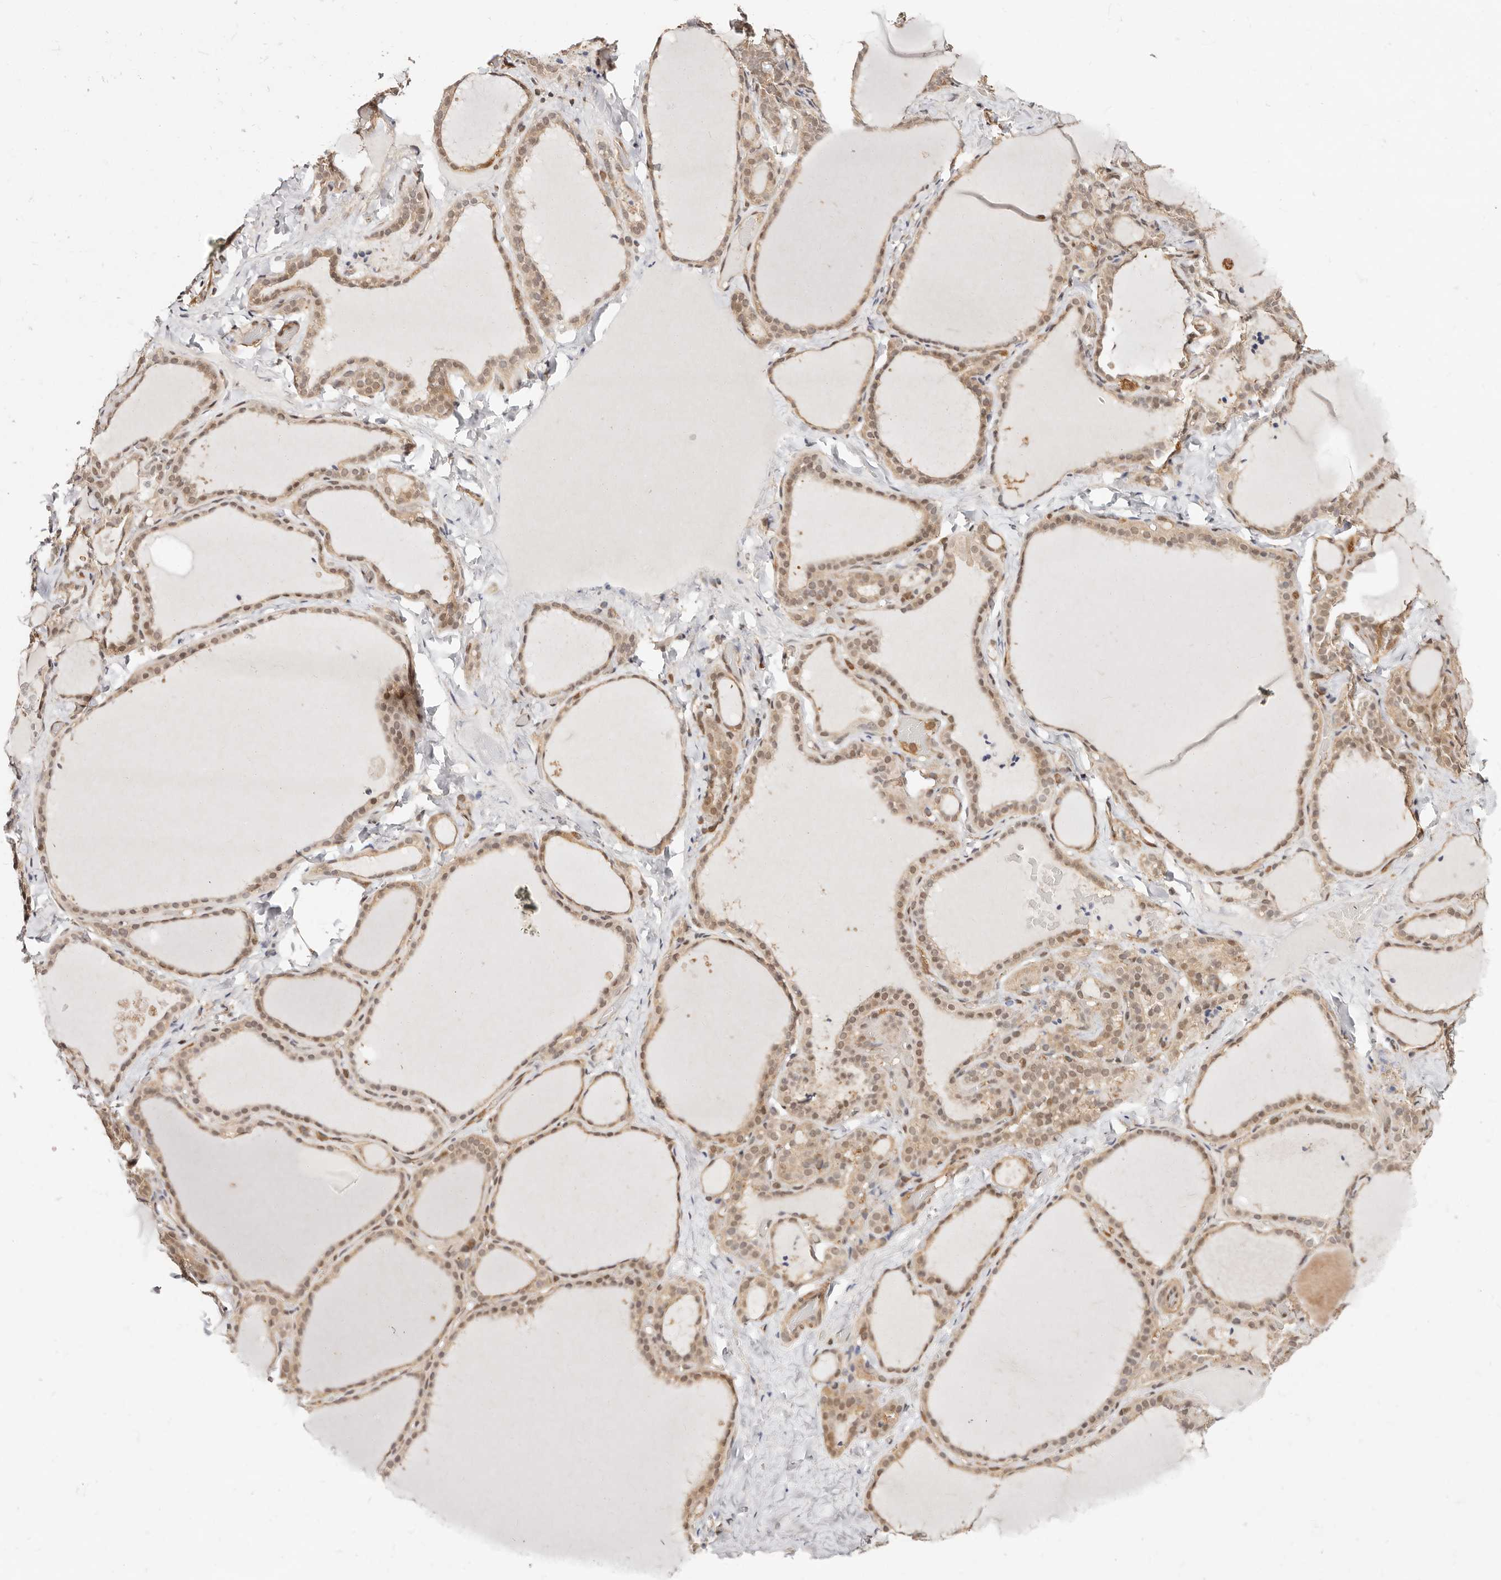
{"staining": {"intensity": "moderate", "quantity": ">75%", "location": "cytoplasmic/membranous,nuclear"}, "tissue": "thyroid gland", "cell_type": "Glandular cells", "image_type": "normal", "snomed": [{"axis": "morphology", "description": "Normal tissue, NOS"}, {"axis": "topography", "description": "Thyroid gland"}], "caption": "High-magnification brightfield microscopy of benign thyroid gland stained with DAB (brown) and counterstained with hematoxylin (blue). glandular cells exhibit moderate cytoplasmic/membranous,nuclear expression is identified in approximately>75% of cells. (Brightfield microscopy of DAB IHC at high magnification).", "gene": "STAT5A", "patient": {"sex": "female", "age": 22}}